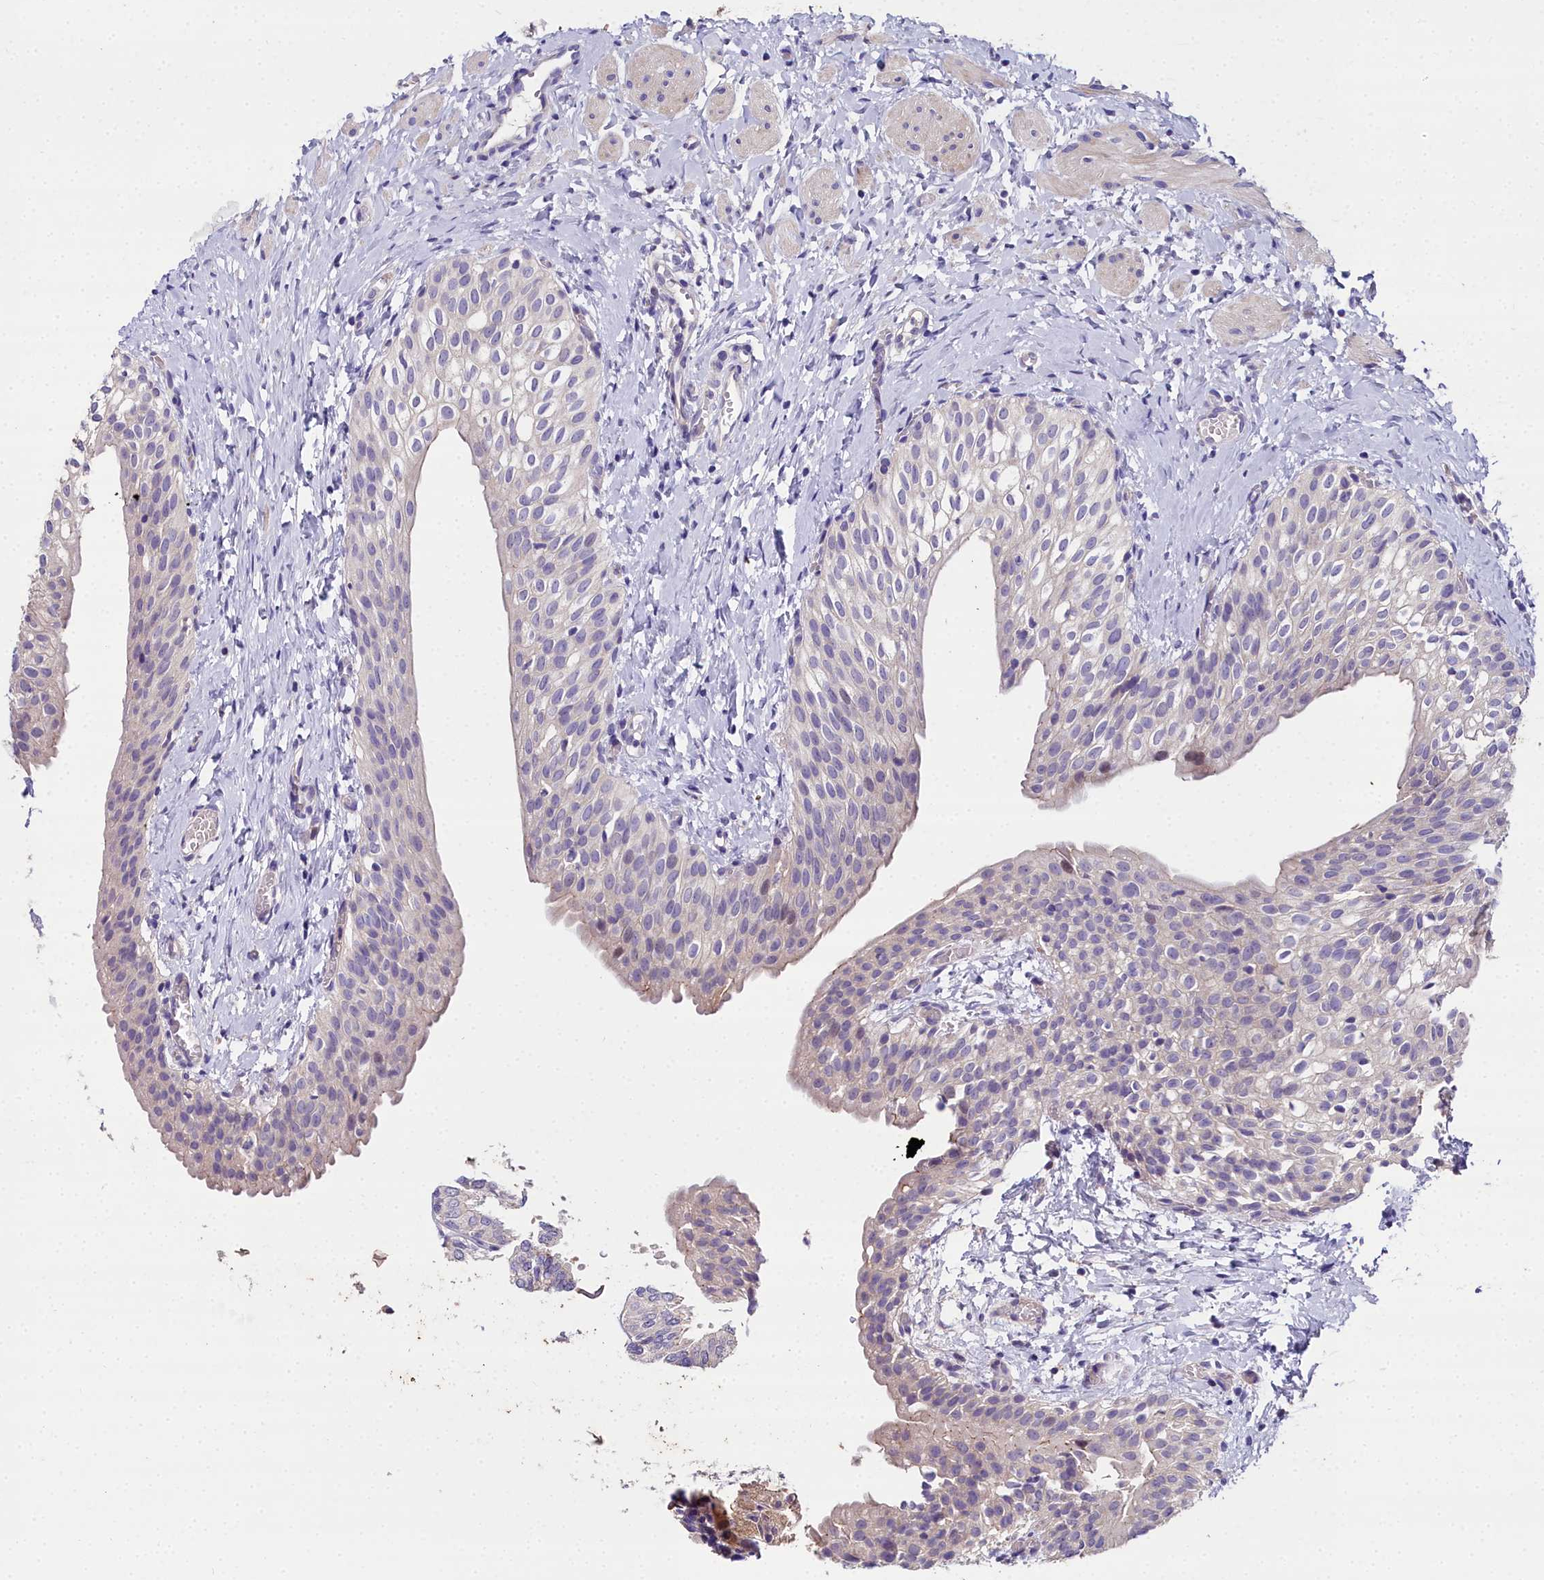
{"staining": {"intensity": "weak", "quantity": "<25%", "location": "cytoplasmic/membranous"}, "tissue": "urinary bladder", "cell_type": "Urothelial cells", "image_type": "normal", "snomed": [{"axis": "morphology", "description": "Normal tissue, NOS"}, {"axis": "topography", "description": "Urinary bladder"}], "caption": "Histopathology image shows no protein positivity in urothelial cells of normal urinary bladder. (Brightfield microscopy of DAB (3,3'-diaminobenzidine) IHC at high magnification).", "gene": "NT5M", "patient": {"sex": "male", "age": 1}}